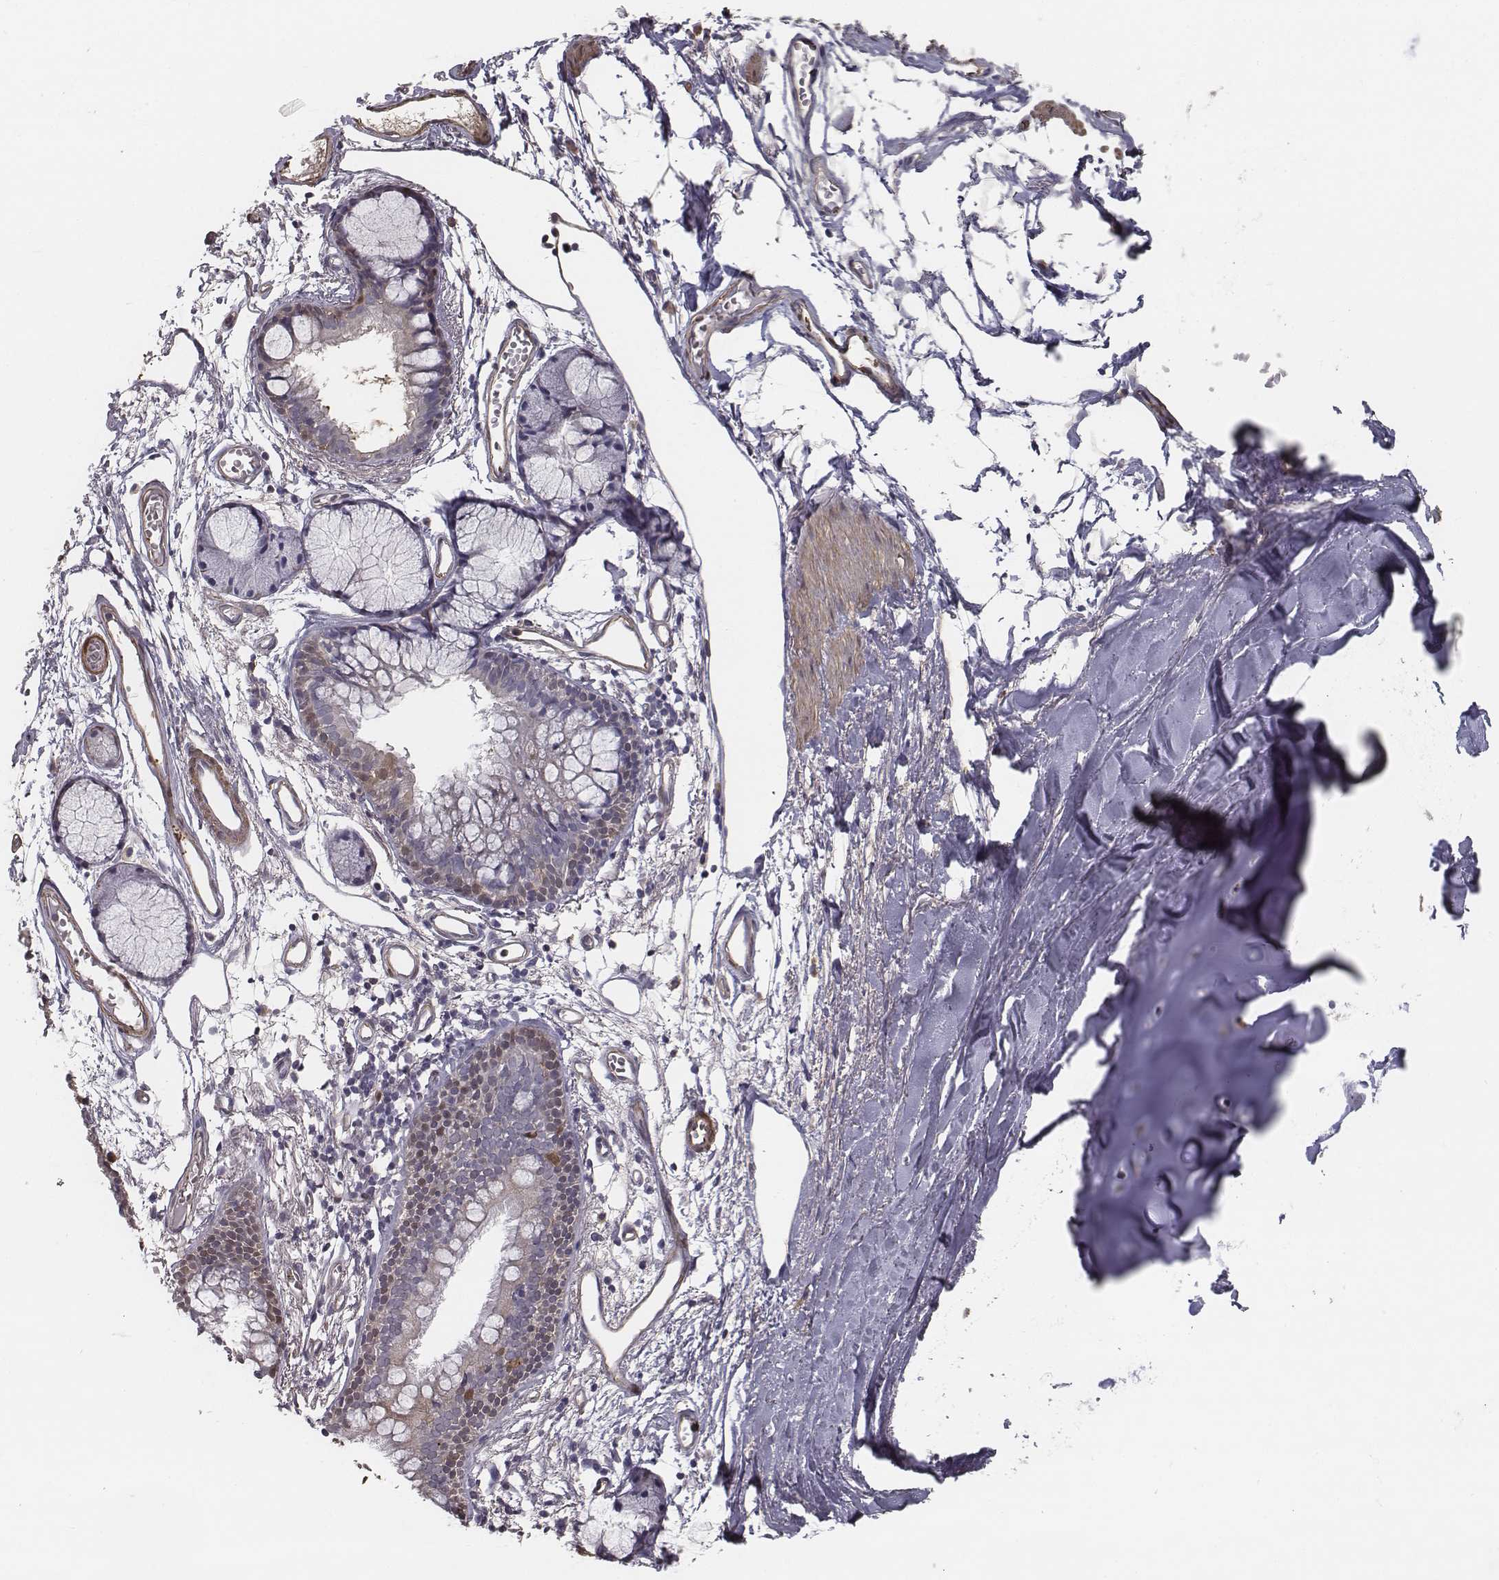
{"staining": {"intensity": "negative", "quantity": "none", "location": "none"}, "tissue": "soft tissue", "cell_type": "Chondrocytes", "image_type": "normal", "snomed": [{"axis": "morphology", "description": "Normal tissue, NOS"}, {"axis": "topography", "description": "Cartilage tissue"}, {"axis": "topography", "description": "Bronchus"}], "caption": "Normal soft tissue was stained to show a protein in brown. There is no significant positivity in chondrocytes. (Brightfield microscopy of DAB immunohistochemistry at high magnification).", "gene": "ISYNA1", "patient": {"sex": "female", "age": 79}}